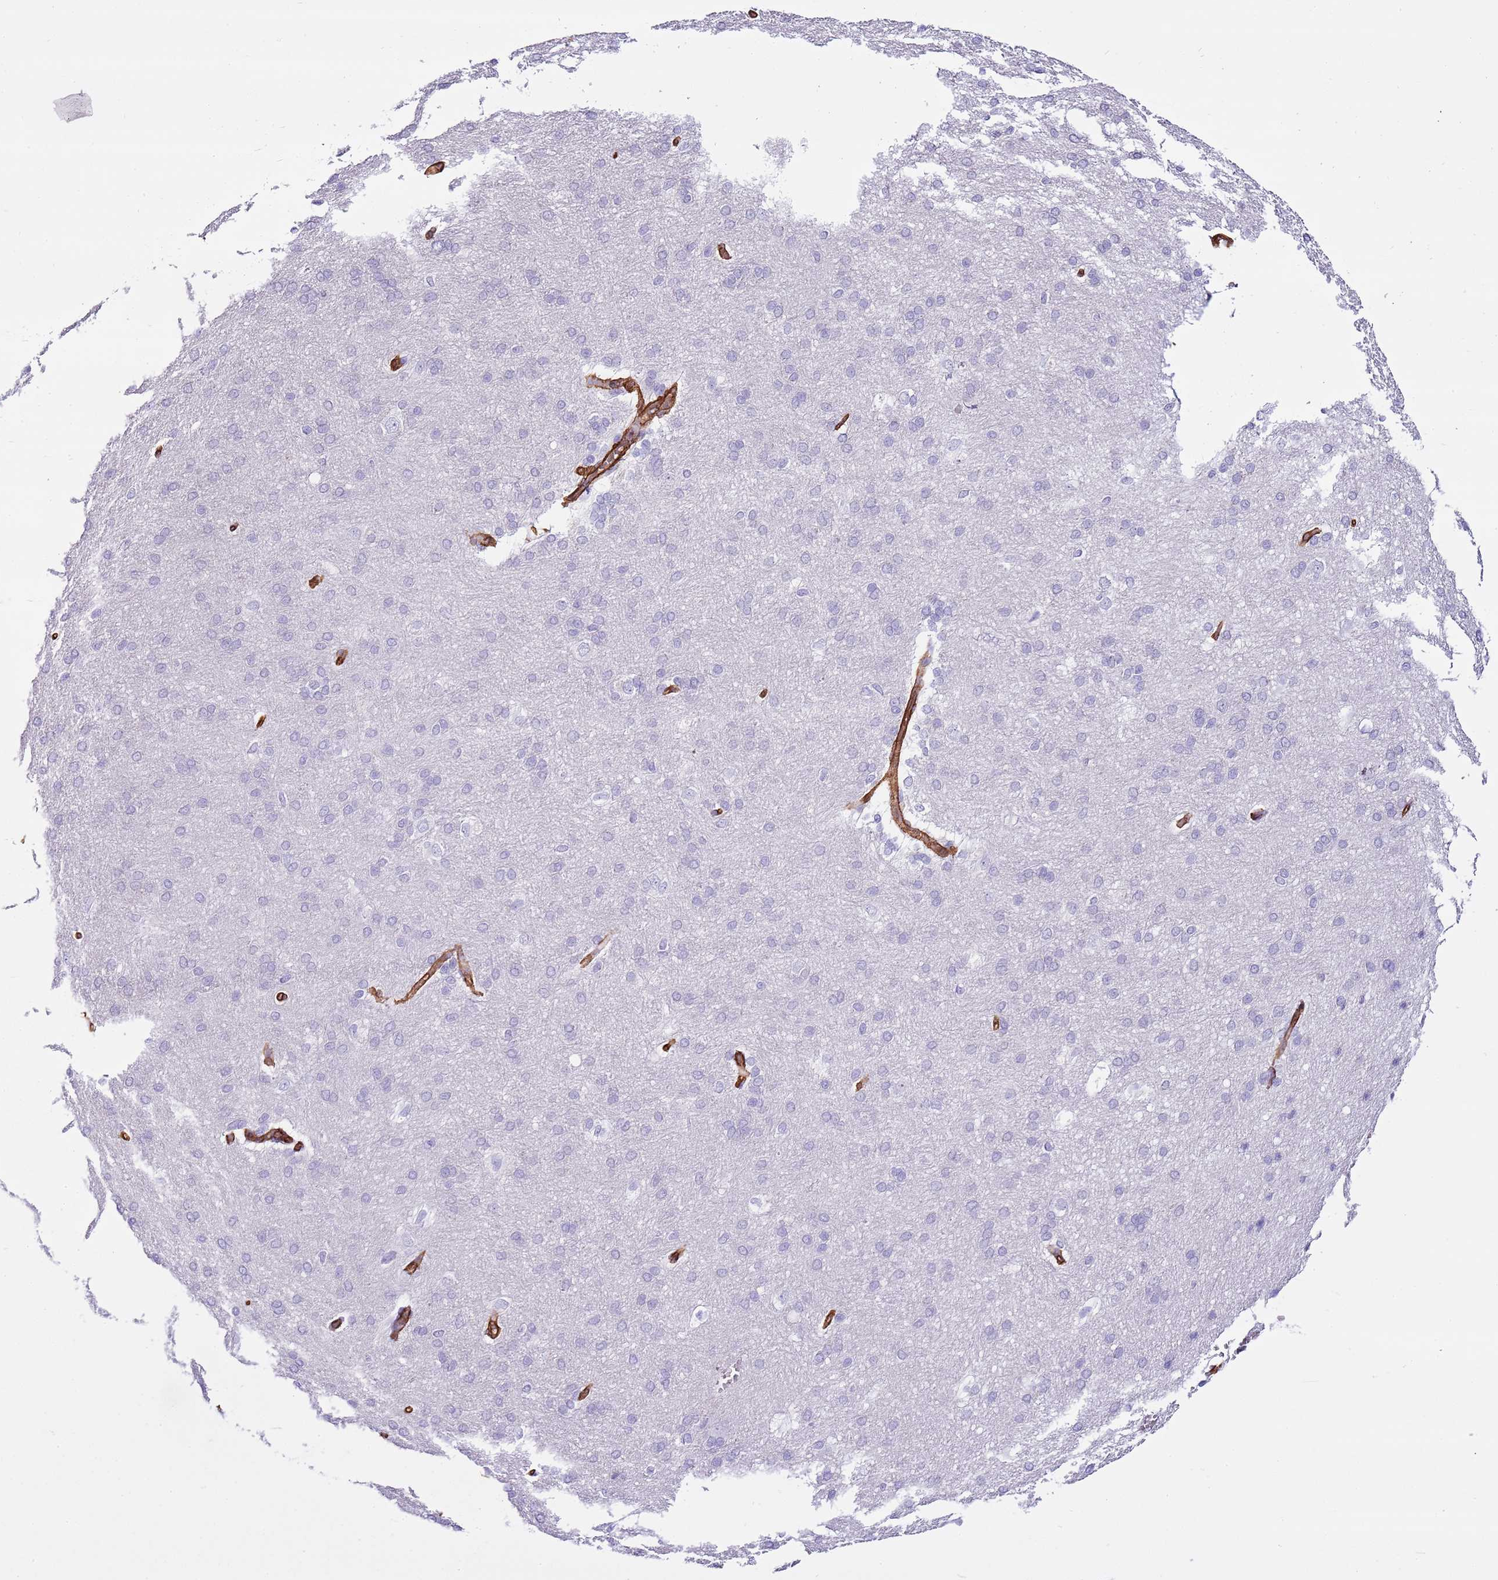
{"staining": {"intensity": "strong", "quantity": ">75%", "location": "cytoplasmic/membranous"}, "tissue": "cerebral cortex", "cell_type": "Endothelial cells", "image_type": "normal", "snomed": [{"axis": "morphology", "description": "Normal tissue, NOS"}, {"axis": "topography", "description": "Cerebral cortex"}], "caption": "Protein analysis of benign cerebral cortex reveals strong cytoplasmic/membranous staining in approximately >75% of endothelial cells.", "gene": "CTDSPL", "patient": {"sex": "male", "age": 62}}